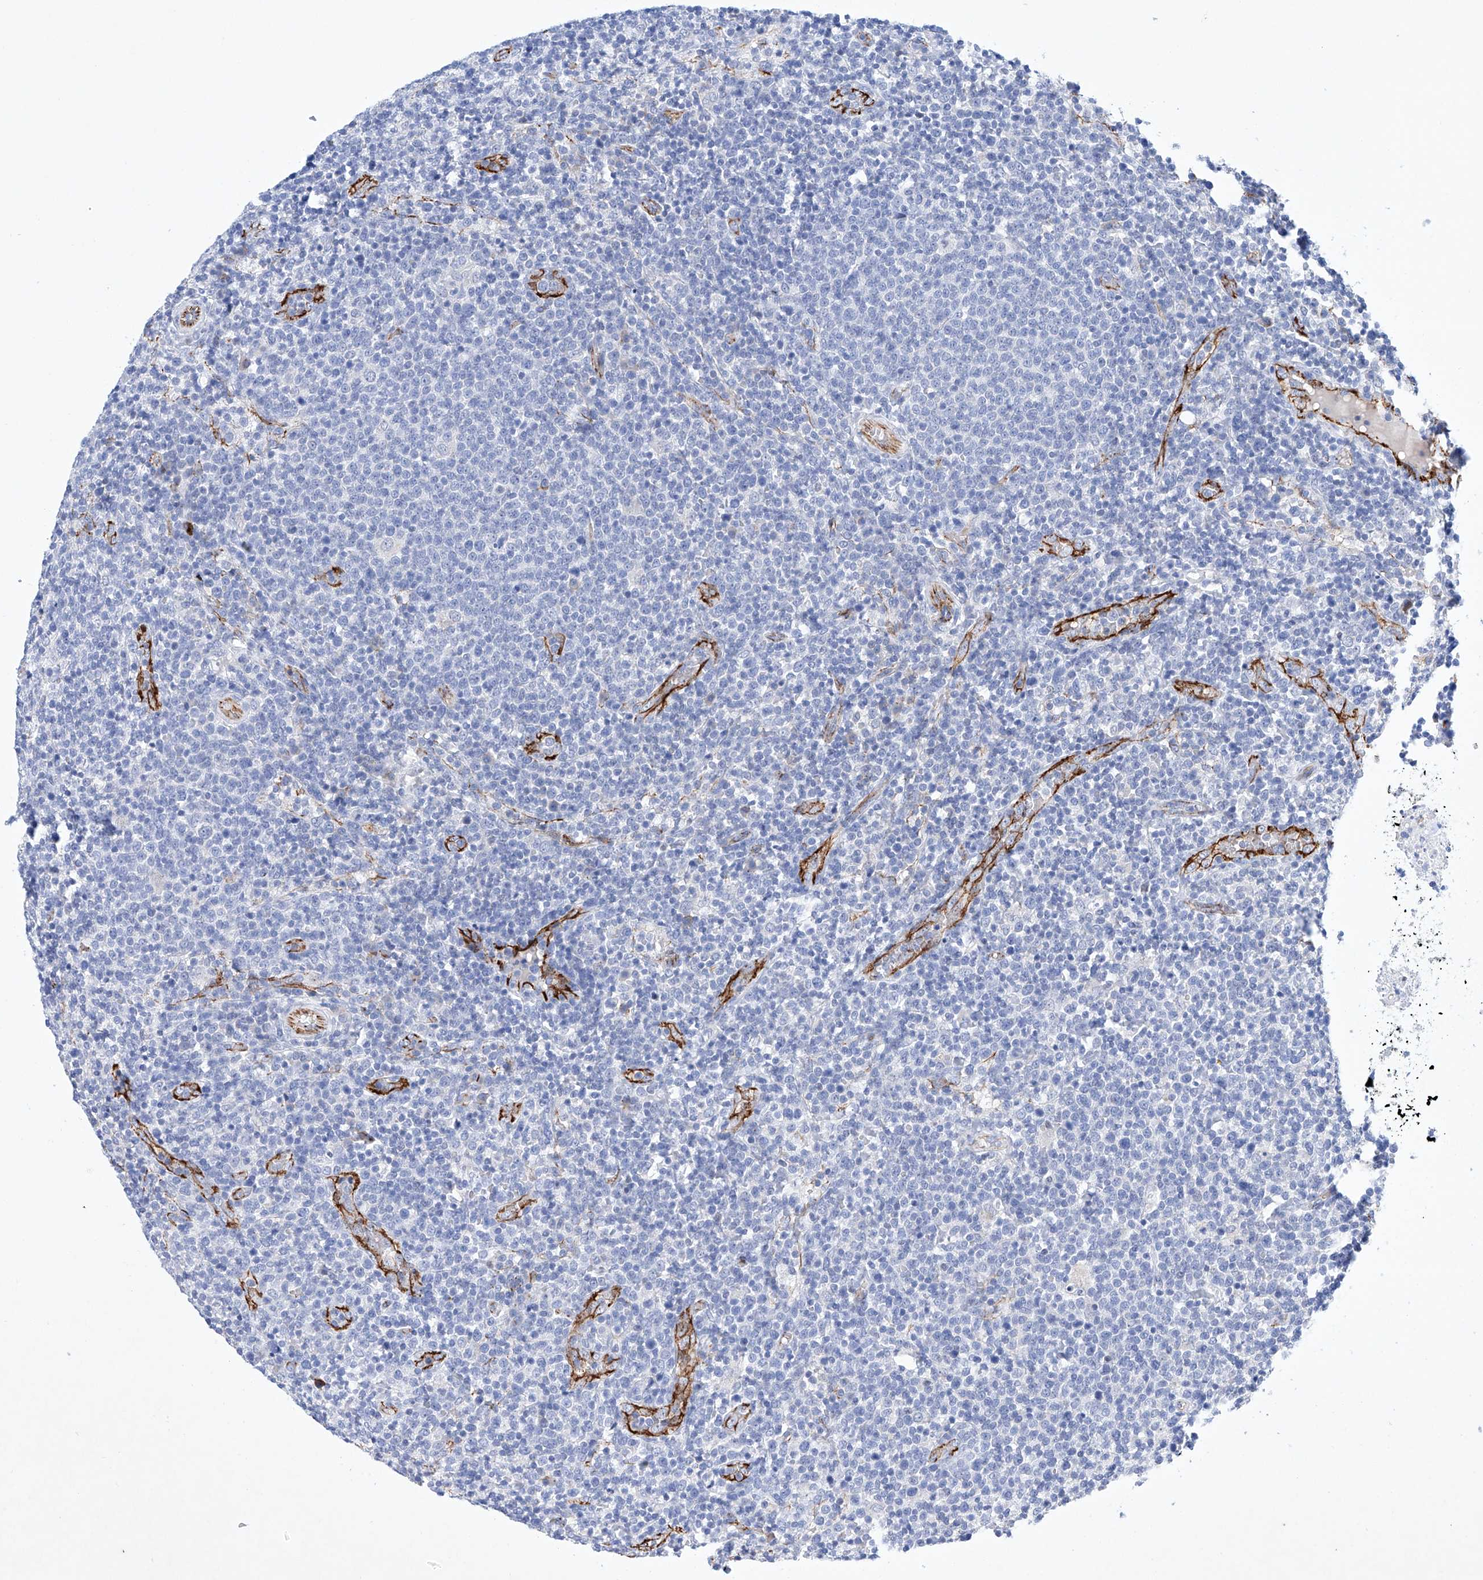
{"staining": {"intensity": "negative", "quantity": "none", "location": "none"}, "tissue": "lymphoma", "cell_type": "Tumor cells", "image_type": "cancer", "snomed": [{"axis": "morphology", "description": "Malignant lymphoma, non-Hodgkin's type, High grade"}, {"axis": "topography", "description": "Lymph node"}], "caption": "A micrograph of human malignant lymphoma, non-Hodgkin's type (high-grade) is negative for staining in tumor cells.", "gene": "ETV7", "patient": {"sex": "male", "age": 61}}